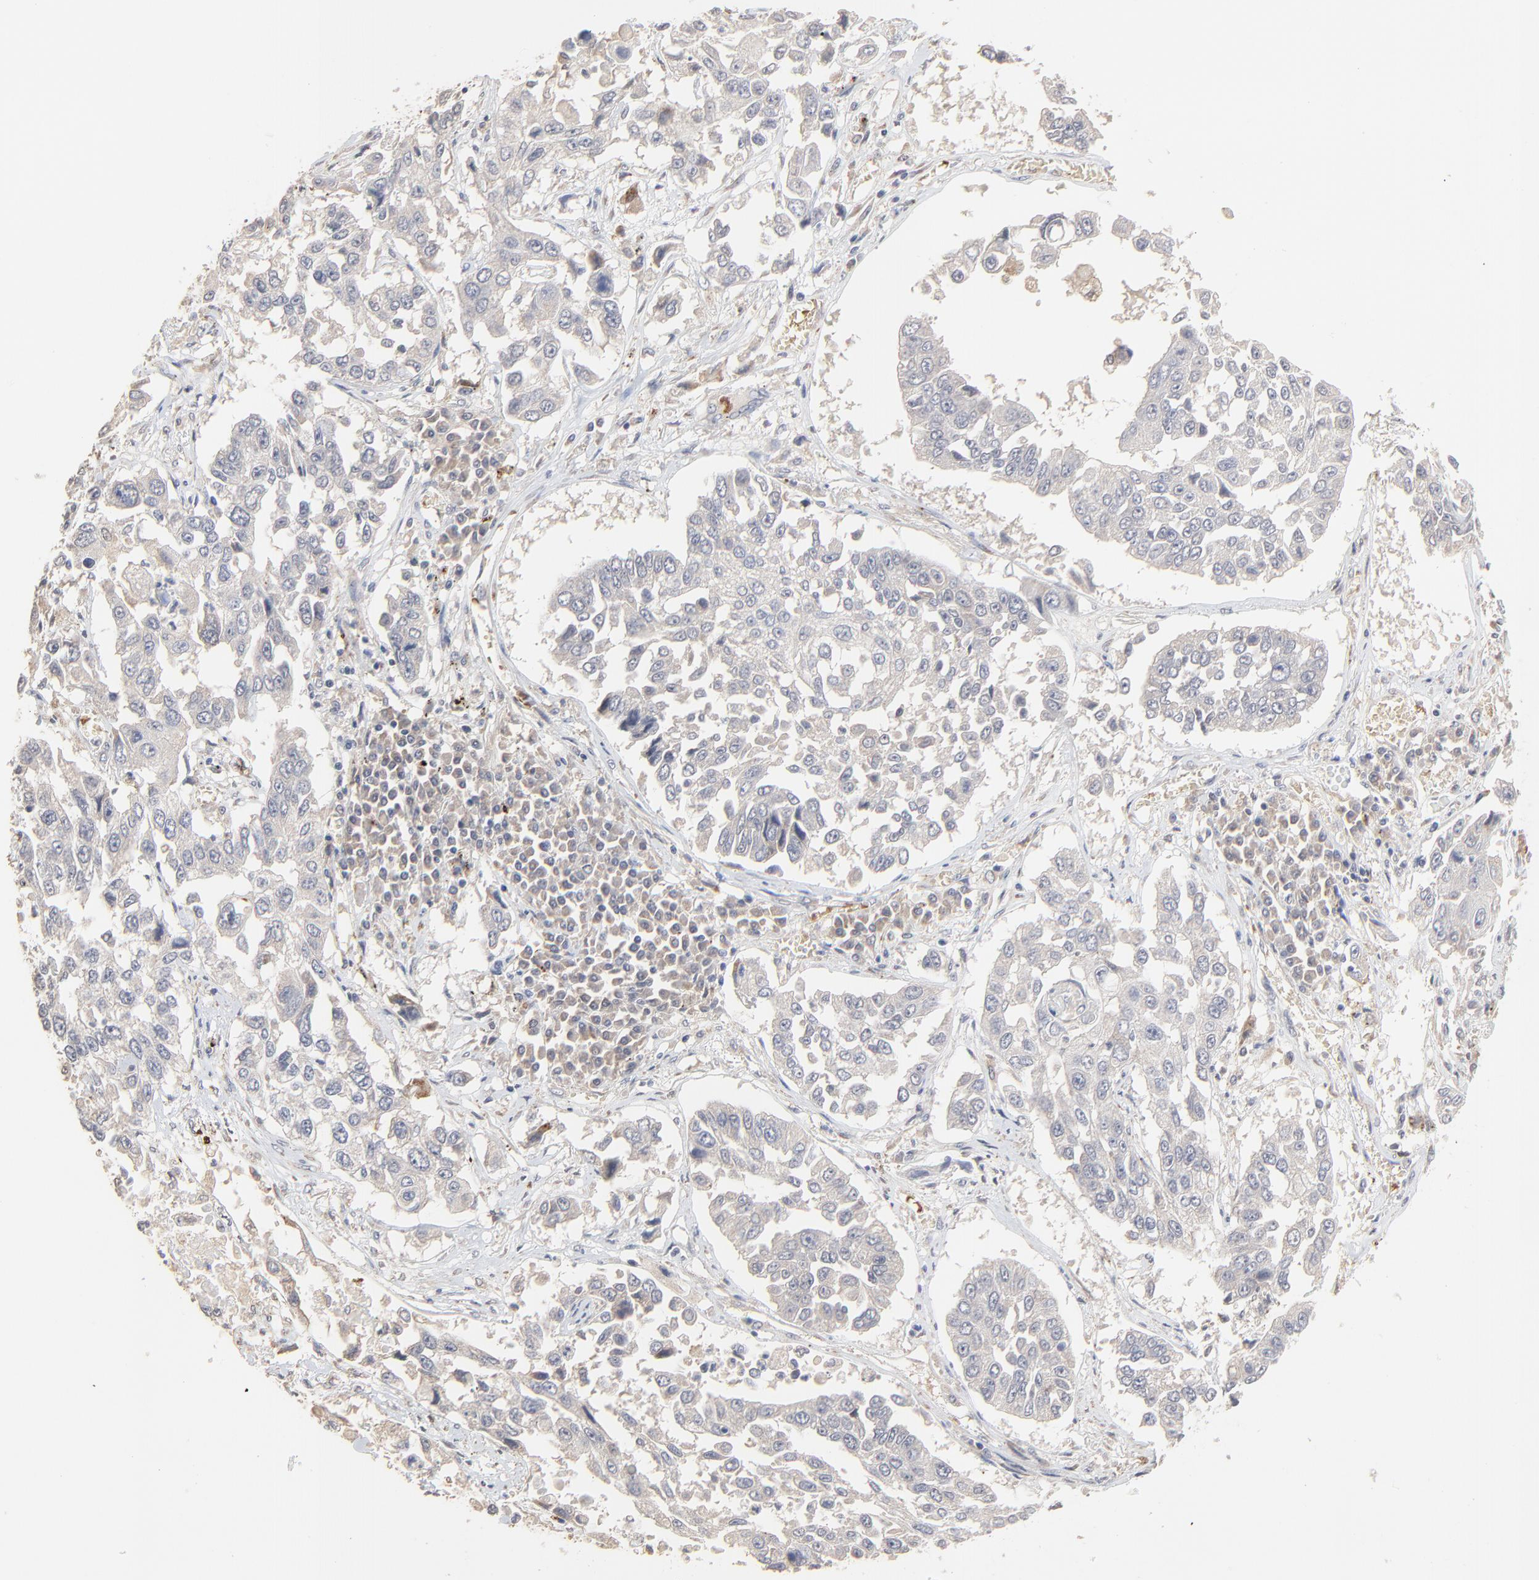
{"staining": {"intensity": "weak", "quantity": "25%-75%", "location": "cytoplasmic/membranous"}, "tissue": "lung cancer", "cell_type": "Tumor cells", "image_type": "cancer", "snomed": [{"axis": "morphology", "description": "Squamous cell carcinoma, NOS"}, {"axis": "topography", "description": "Lung"}], "caption": "Immunohistochemistry staining of squamous cell carcinoma (lung), which reveals low levels of weak cytoplasmic/membranous staining in approximately 25%-75% of tumor cells indicating weak cytoplasmic/membranous protein expression. The staining was performed using DAB (3,3'-diaminobenzidine) (brown) for protein detection and nuclei were counterstained in hematoxylin (blue).", "gene": "FANCB", "patient": {"sex": "male", "age": 71}}